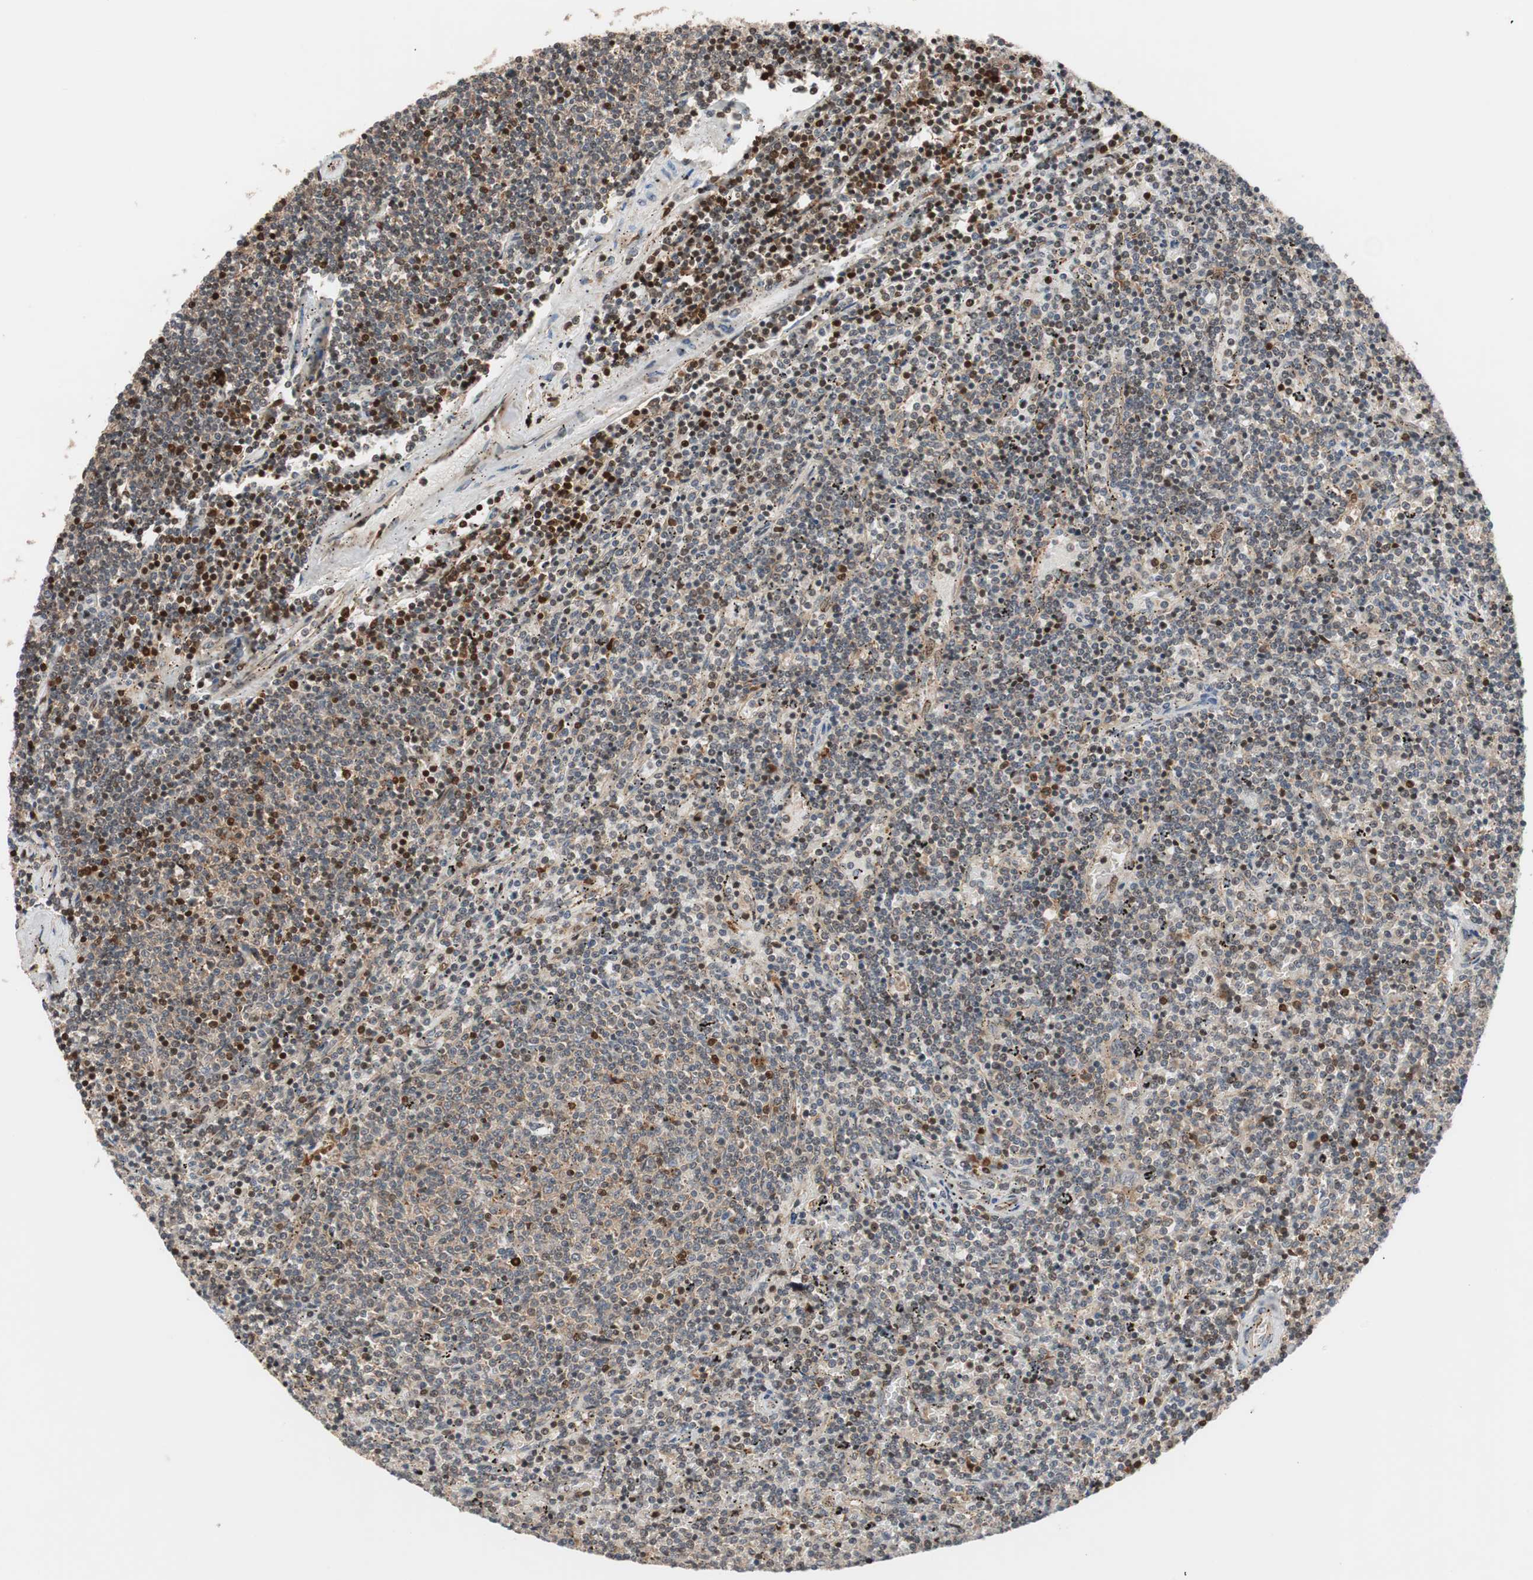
{"staining": {"intensity": "weak", "quantity": "25%-75%", "location": "cytoplasmic/membranous"}, "tissue": "lymphoma", "cell_type": "Tumor cells", "image_type": "cancer", "snomed": [{"axis": "morphology", "description": "Malignant lymphoma, non-Hodgkin's type, Low grade"}, {"axis": "topography", "description": "Spleen"}], "caption": "High-power microscopy captured an immunohistochemistry image of lymphoma, revealing weak cytoplasmic/membranous positivity in about 25%-75% of tumor cells.", "gene": "NF2", "patient": {"sex": "female", "age": 50}}